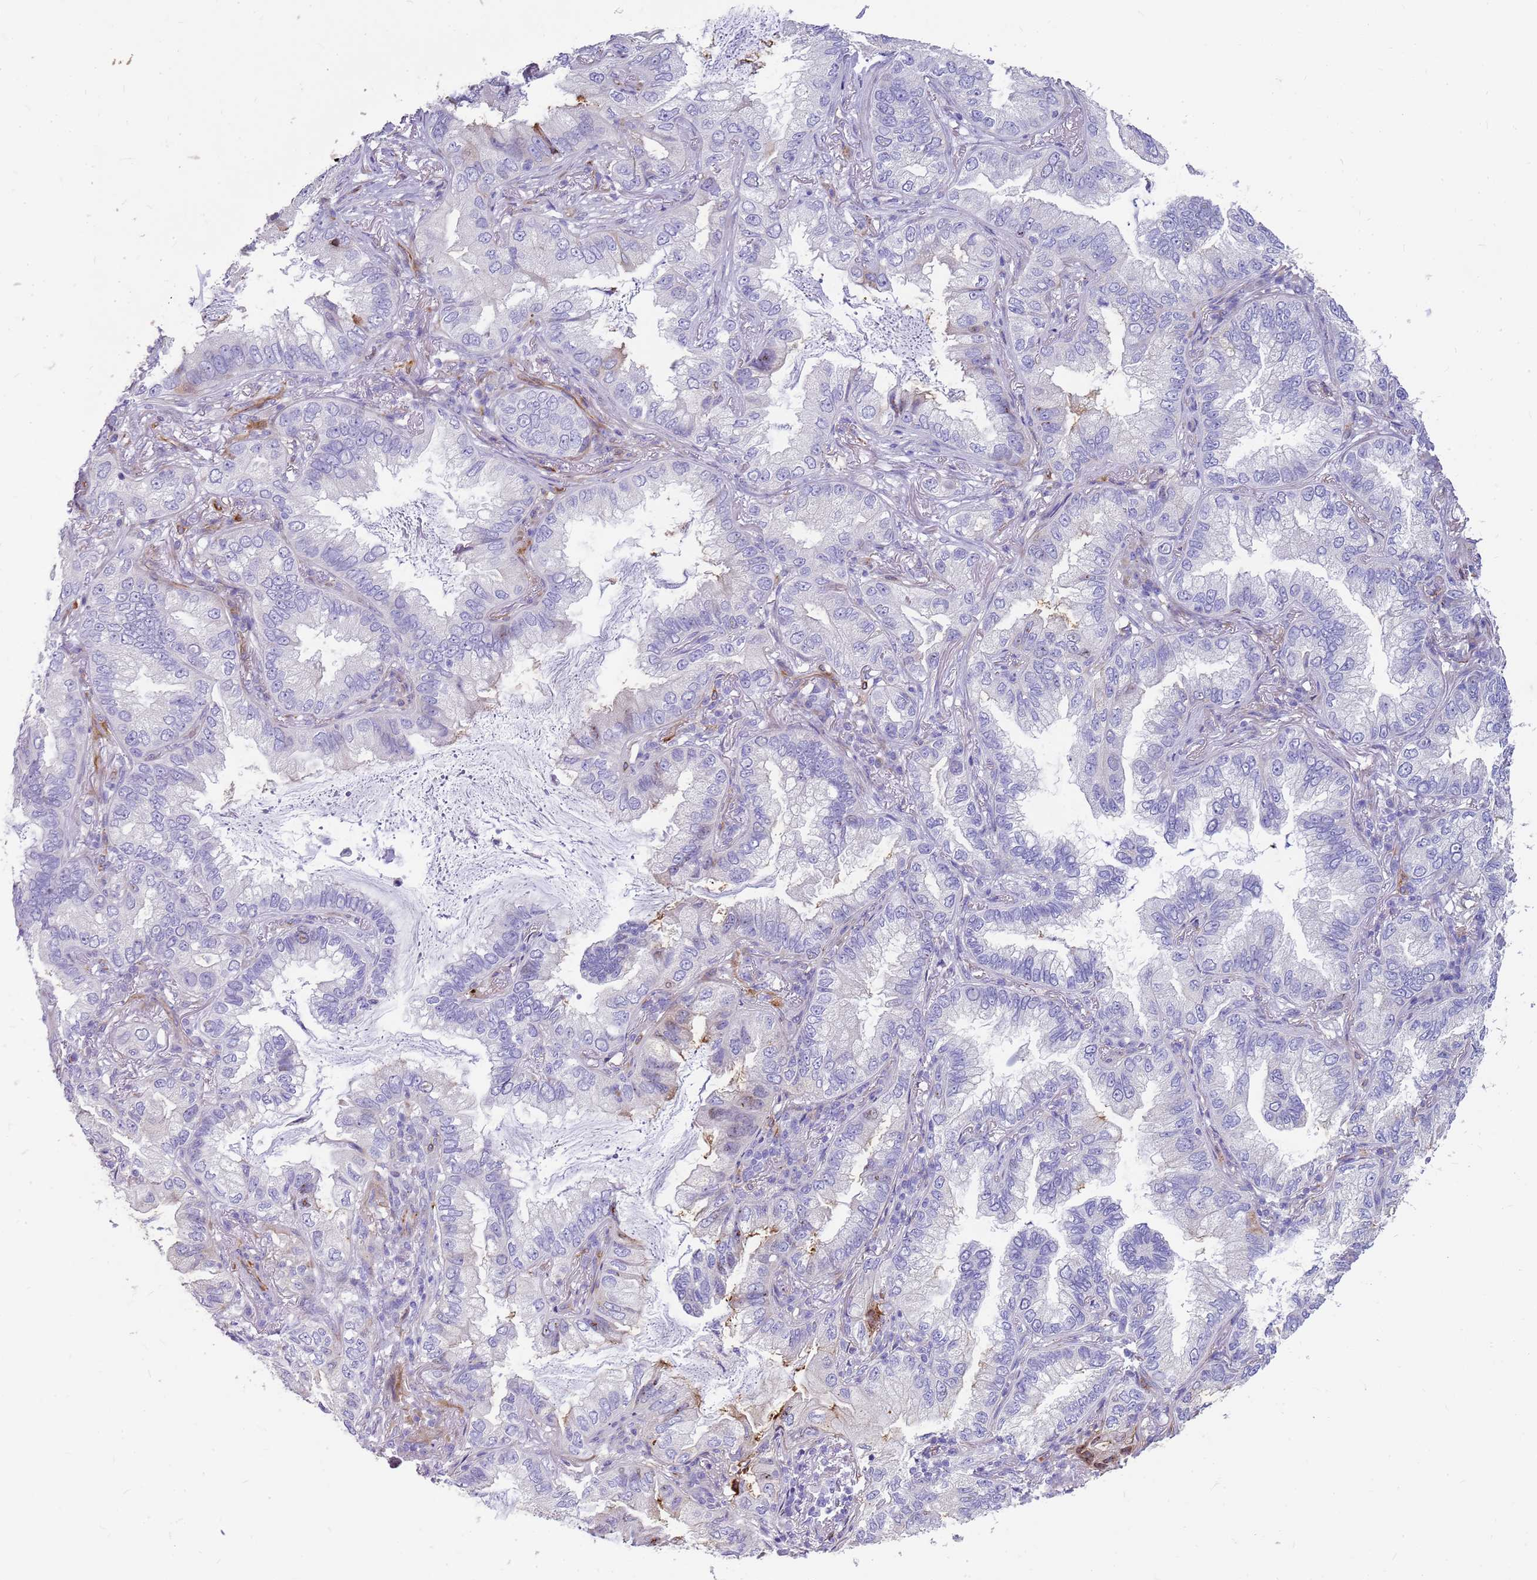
{"staining": {"intensity": "negative", "quantity": "none", "location": "none"}, "tissue": "lung cancer", "cell_type": "Tumor cells", "image_type": "cancer", "snomed": [{"axis": "morphology", "description": "Adenocarcinoma, NOS"}, {"axis": "topography", "description": "Lung"}], "caption": "High magnification brightfield microscopy of lung cancer (adenocarcinoma) stained with DAB (3,3'-diaminobenzidine) (brown) and counterstained with hematoxylin (blue): tumor cells show no significant positivity.", "gene": "ZDHHC1", "patient": {"sex": "female", "age": 69}}